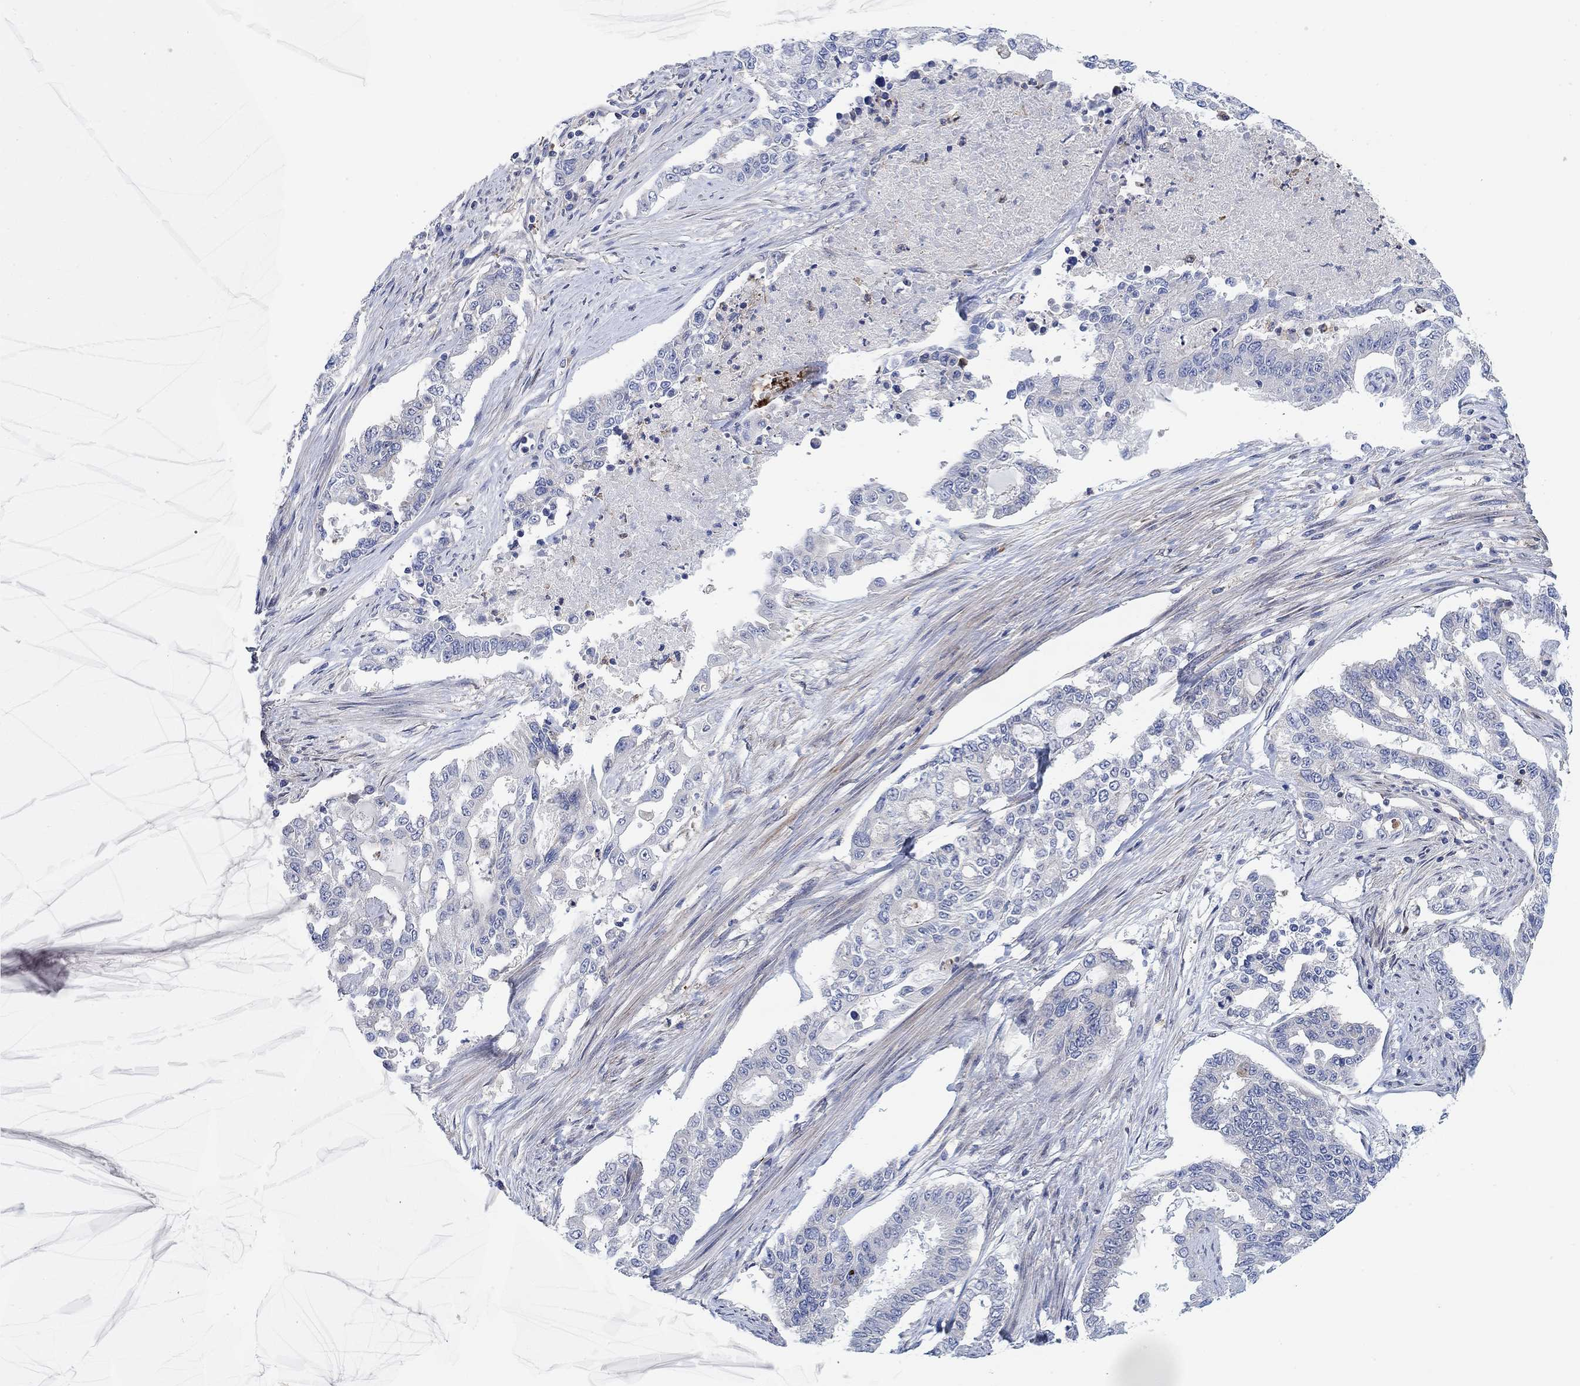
{"staining": {"intensity": "negative", "quantity": "none", "location": "none"}, "tissue": "endometrial cancer", "cell_type": "Tumor cells", "image_type": "cancer", "snomed": [{"axis": "morphology", "description": "Adenocarcinoma, NOS"}, {"axis": "topography", "description": "Uterus"}], "caption": "This is a photomicrograph of IHC staining of endometrial cancer (adenocarcinoma), which shows no staining in tumor cells.", "gene": "PMFBP1", "patient": {"sex": "female", "age": 59}}